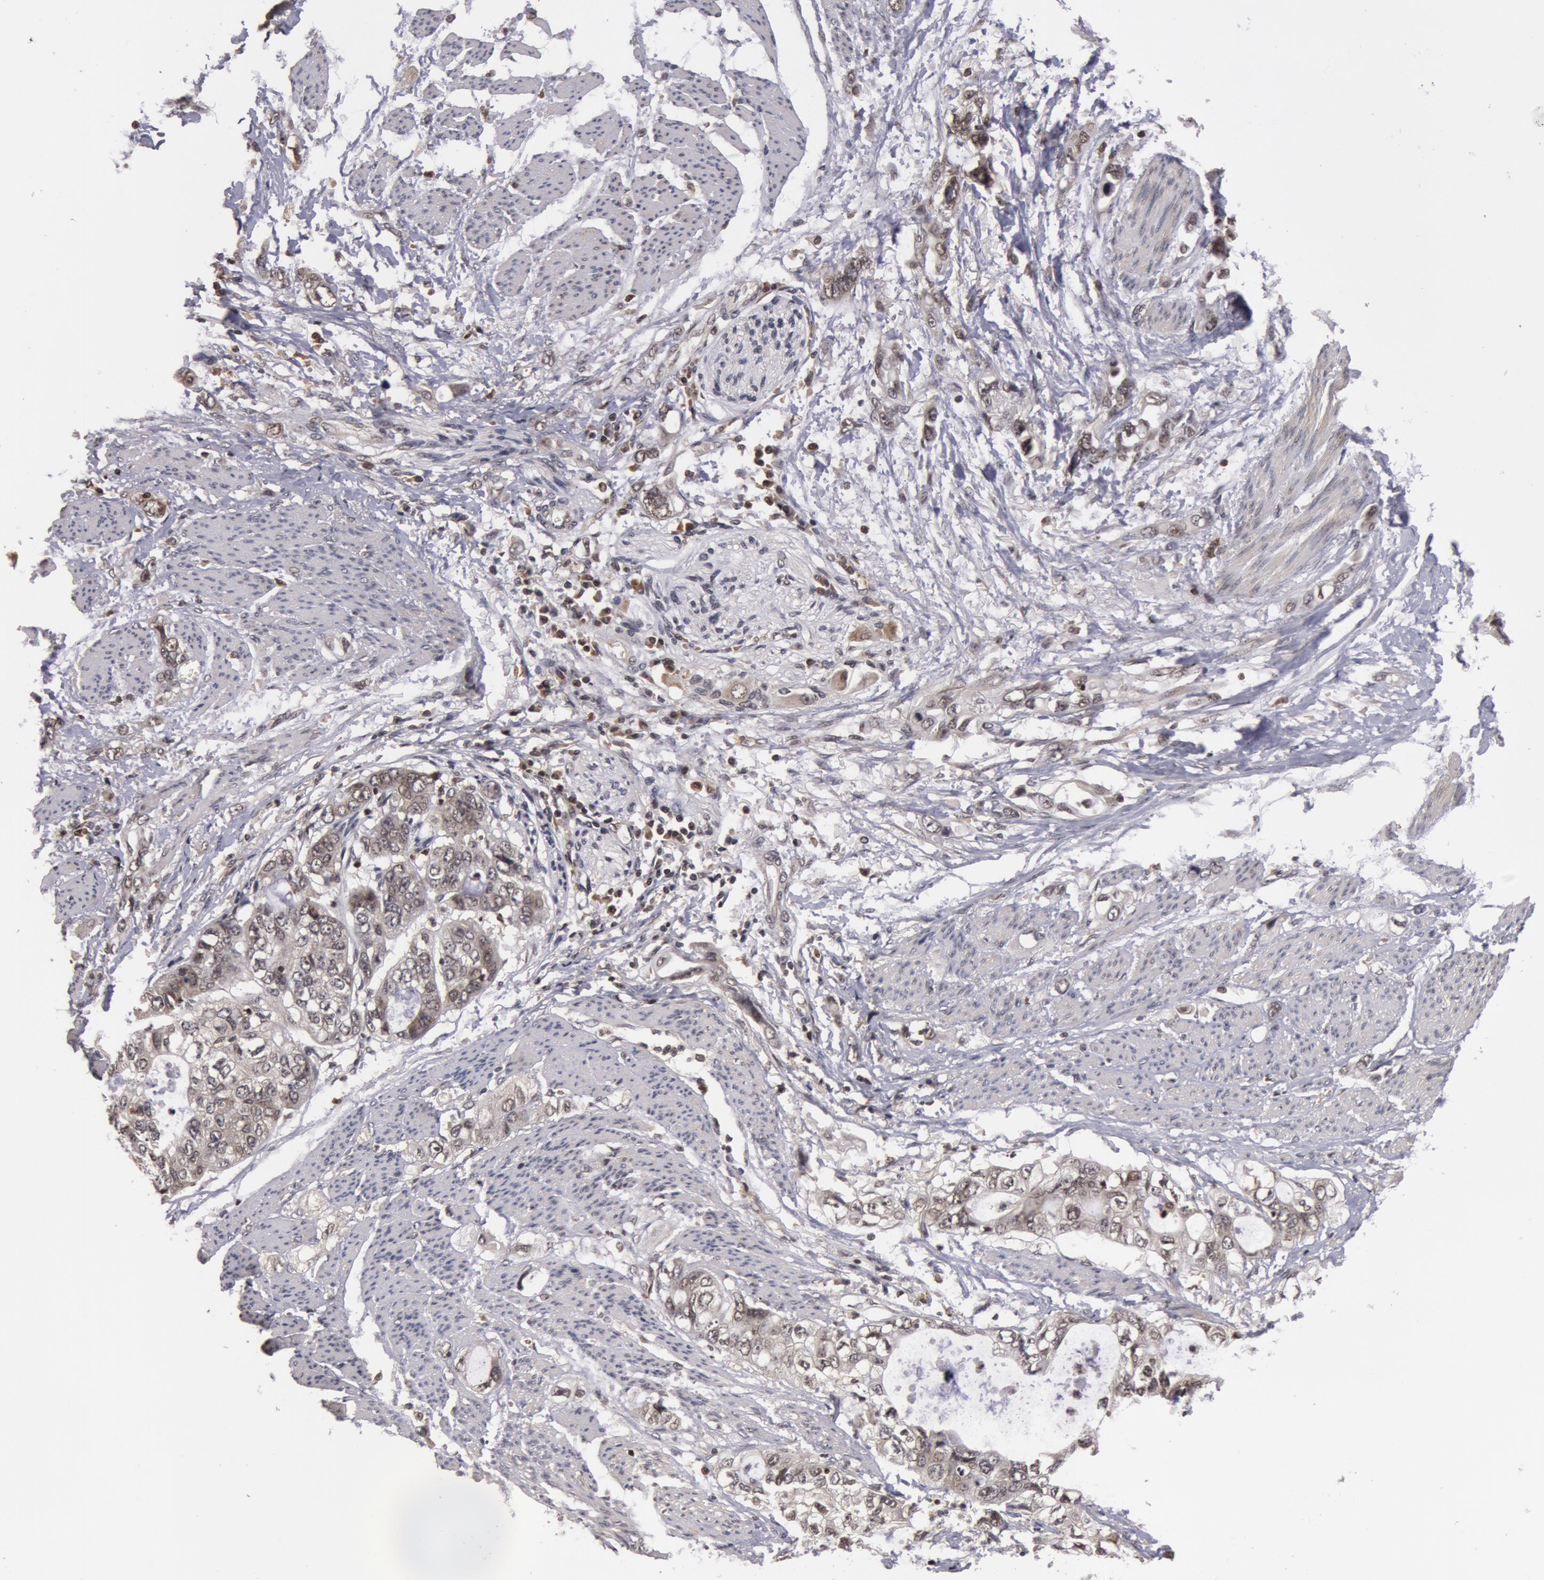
{"staining": {"intensity": "weak", "quantity": "<25%", "location": "nuclear"}, "tissue": "stomach cancer", "cell_type": "Tumor cells", "image_type": "cancer", "snomed": [{"axis": "morphology", "description": "Adenocarcinoma, NOS"}, {"axis": "topography", "description": "Stomach, upper"}], "caption": "Tumor cells are negative for protein expression in human stomach adenocarcinoma.", "gene": "ZNF350", "patient": {"sex": "female", "age": 52}}